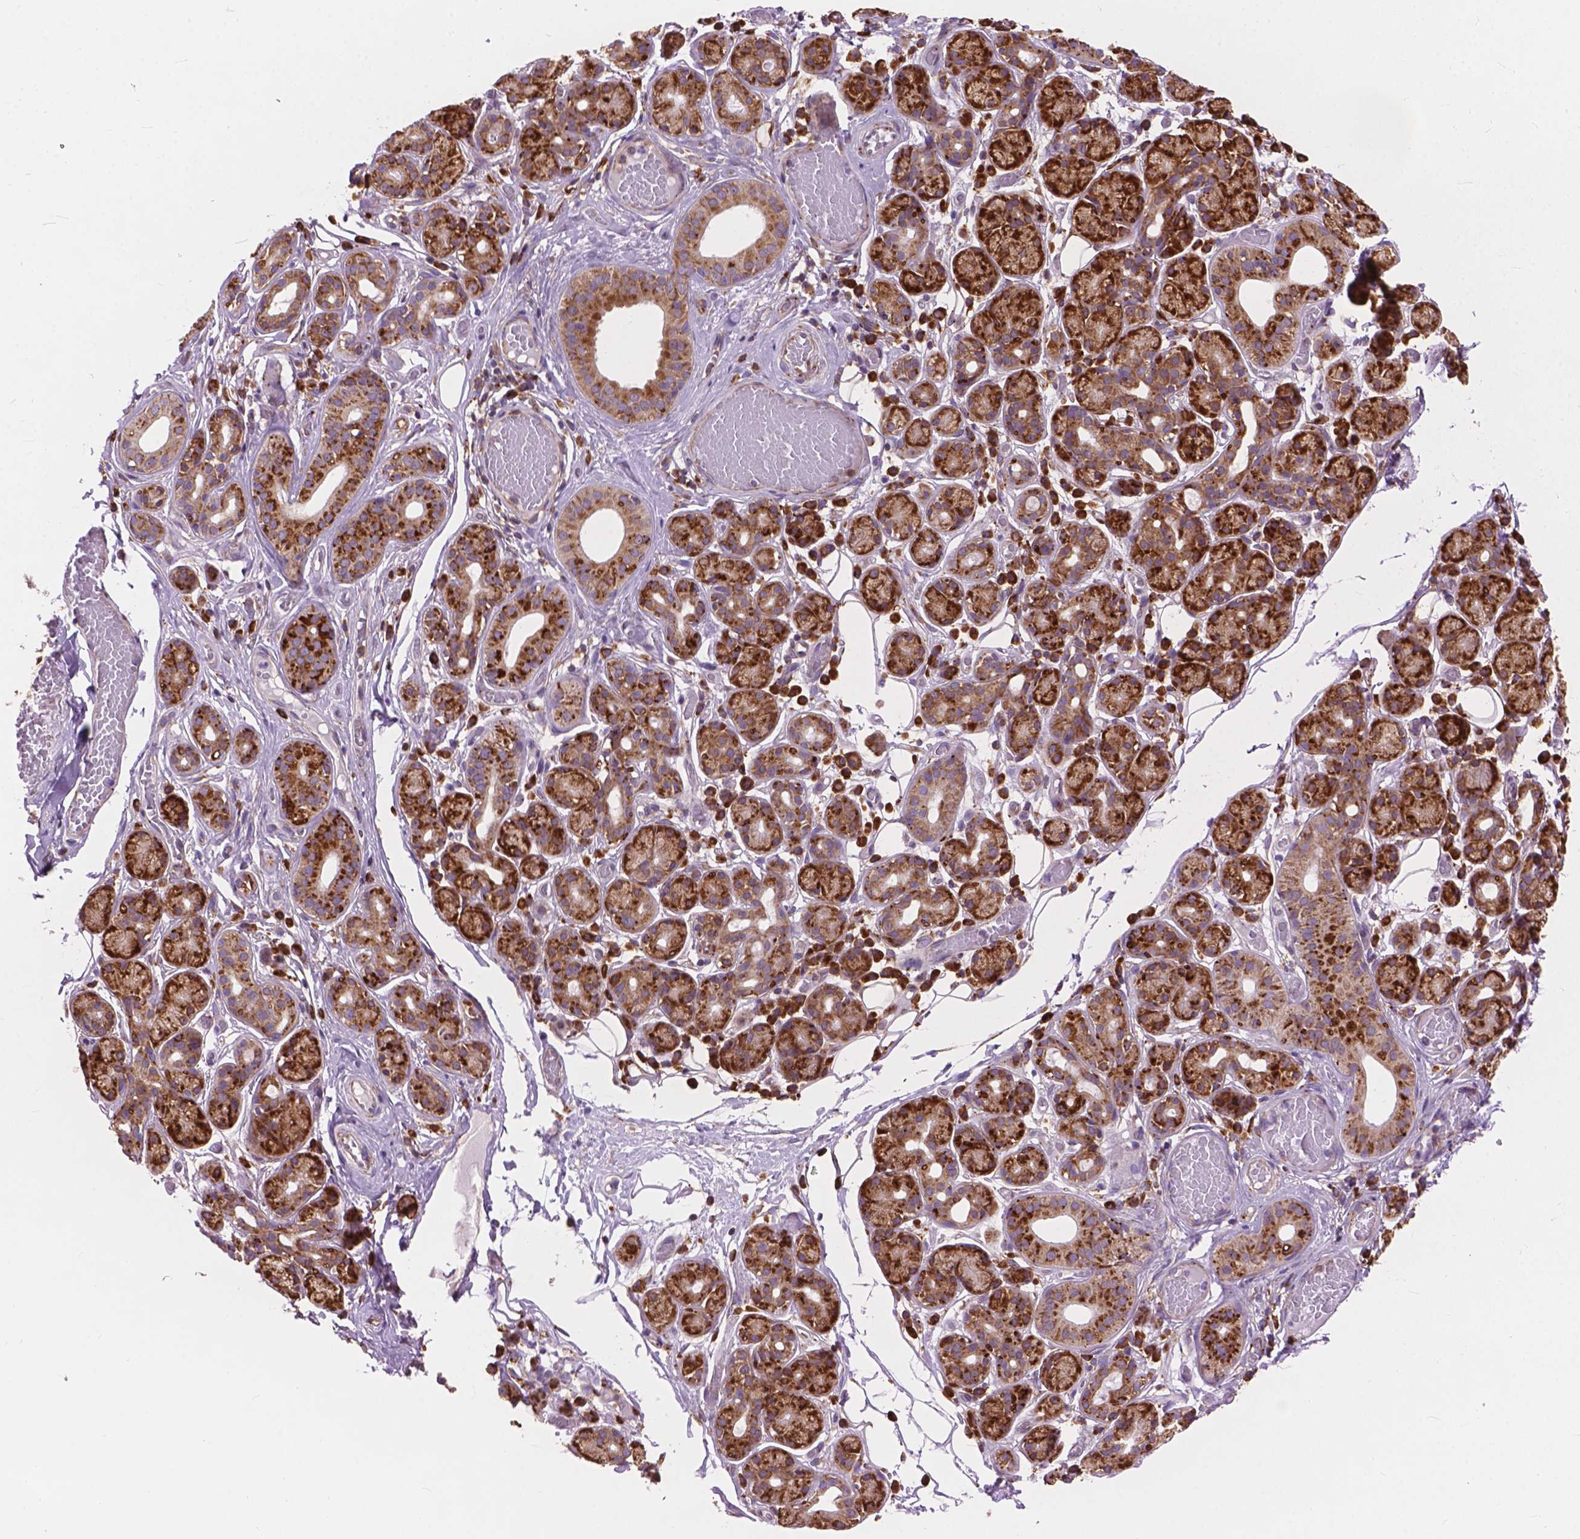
{"staining": {"intensity": "strong", "quantity": ">75%", "location": "cytoplasmic/membranous"}, "tissue": "salivary gland", "cell_type": "Glandular cells", "image_type": "normal", "snomed": [{"axis": "morphology", "description": "Normal tissue, NOS"}, {"axis": "topography", "description": "Salivary gland"}, {"axis": "topography", "description": "Peripheral nerve tissue"}], "caption": "The micrograph reveals immunohistochemical staining of unremarkable salivary gland. There is strong cytoplasmic/membranous staining is seen in approximately >75% of glandular cells.", "gene": "RPL37A", "patient": {"sex": "male", "age": 71}}